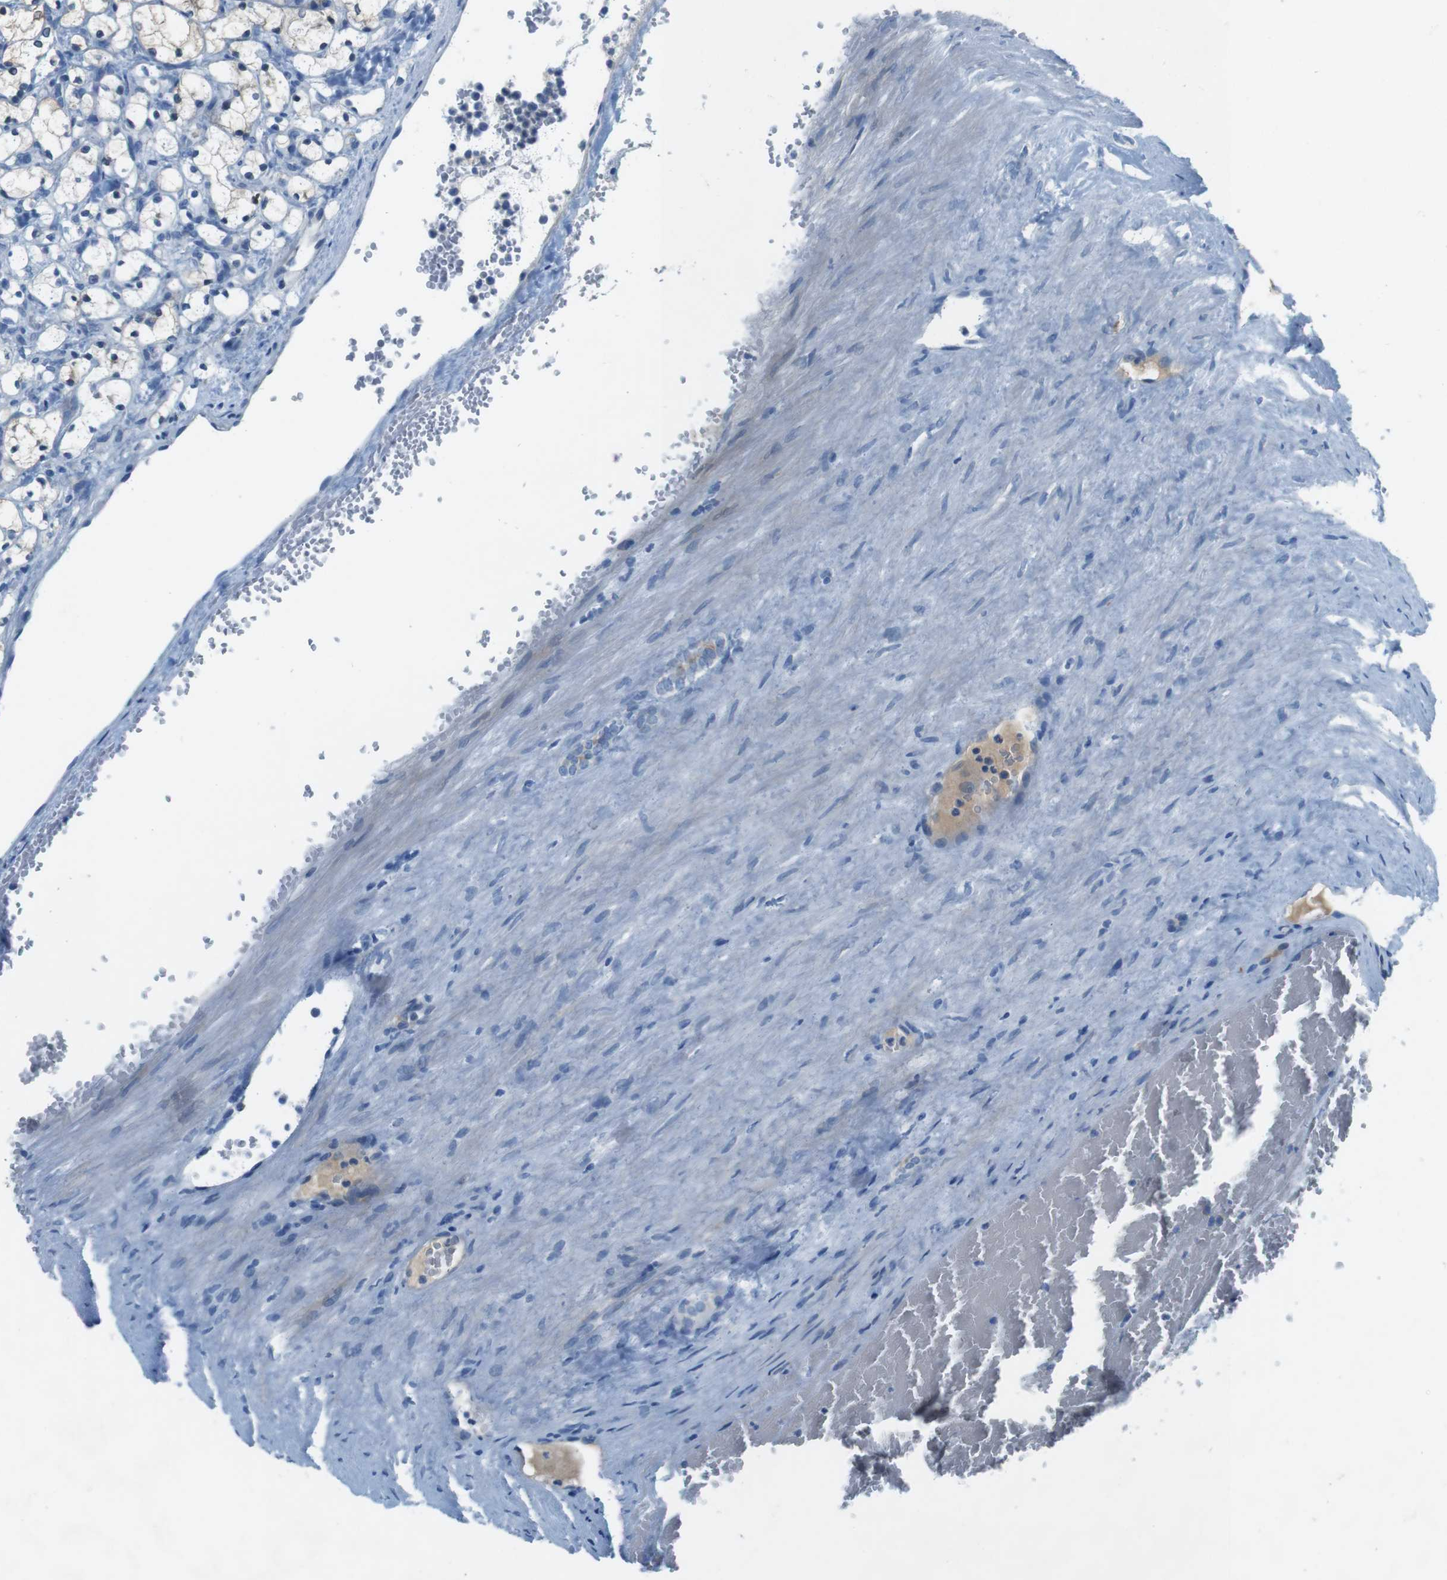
{"staining": {"intensity": "negative", "quantity": "none", "location": "none"}, "tissue": "renal cancer", "cell_type": "Tumor cells", "image_type": "cancer", "snomed": [{"axis": "morphology", "description": "Adenocarcinoma, NOS"}, {"axis": "topography", "description": "Kidney"}], "caption": "There is no significant positivity in tumor cells of adenocarcinoma (renal).", "gene": "SLC35A3", "patient": {"sex": "female", "age": 69}}